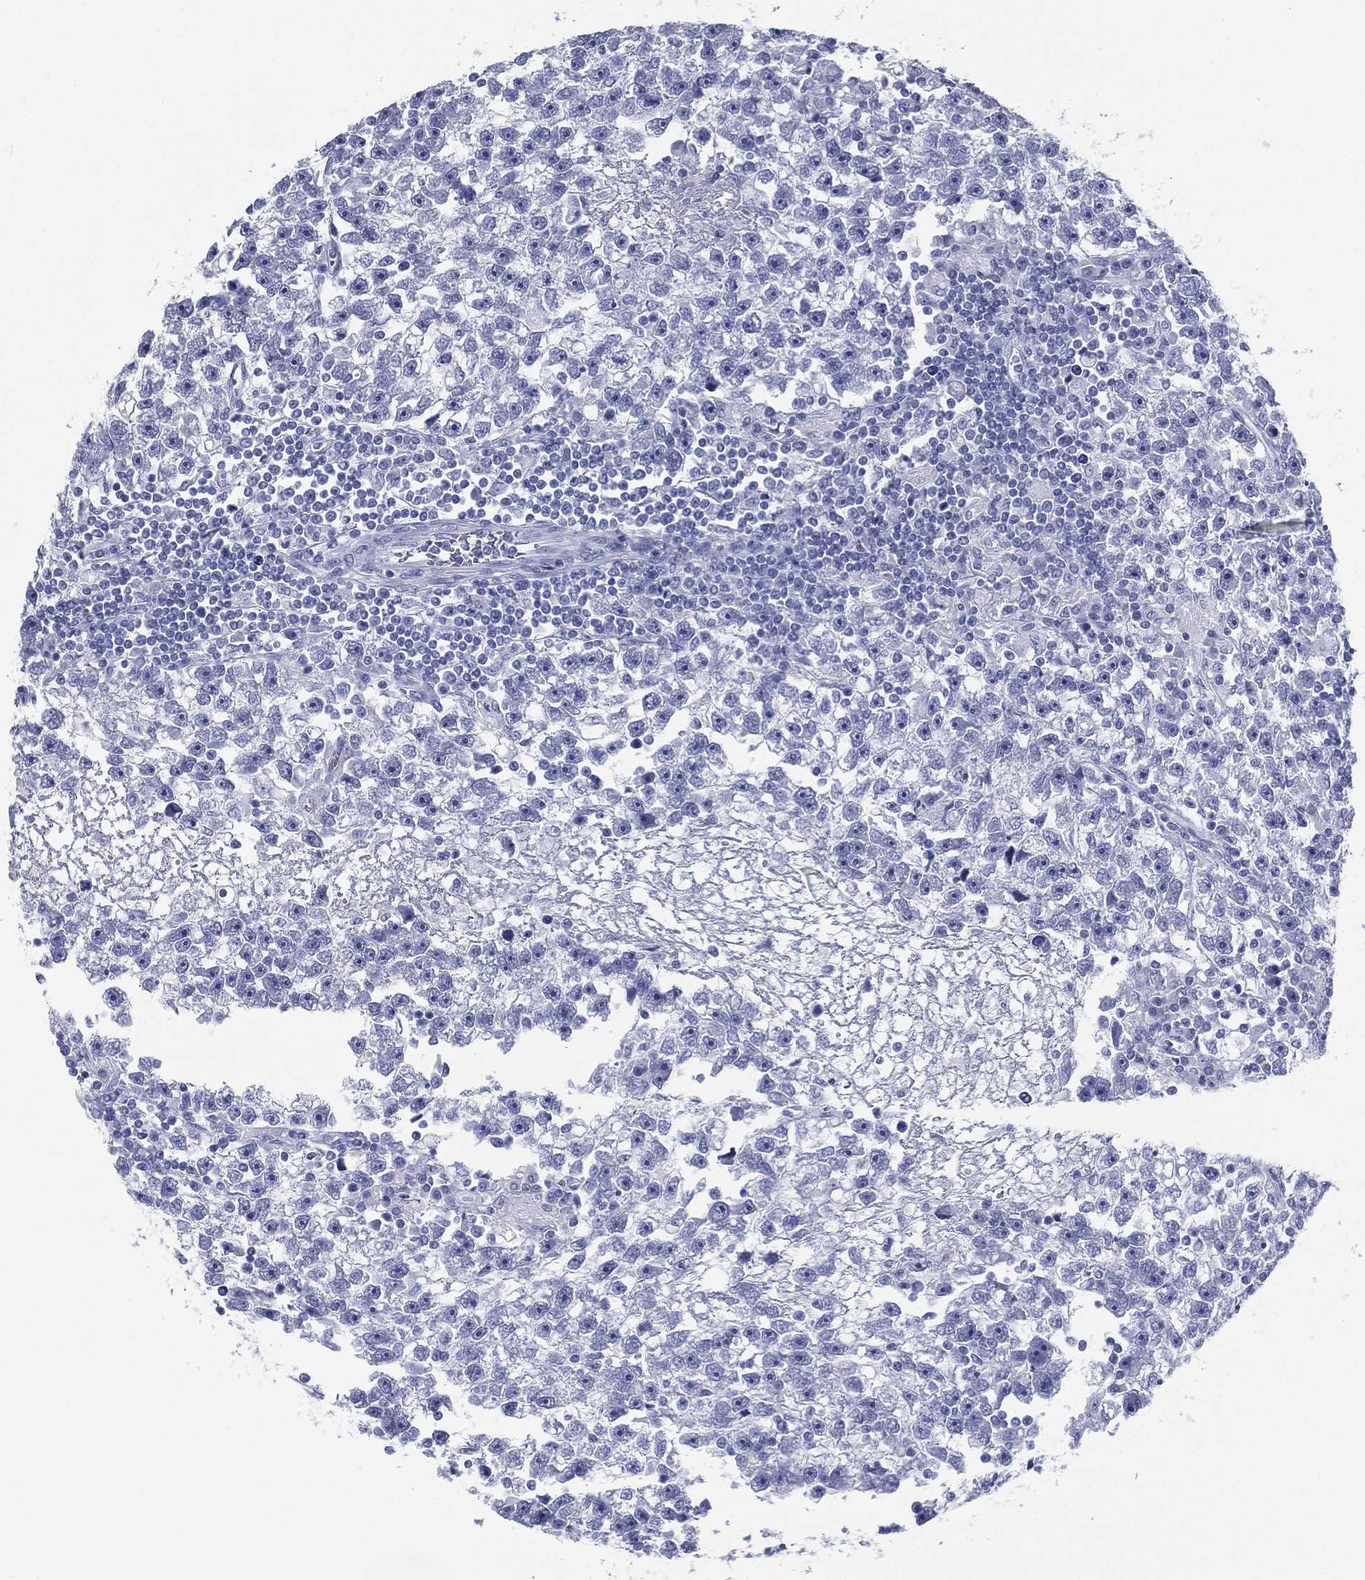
{"staining": {"intensity": "negative", "quantity": "none", "location": "none"}, "tissue": "testis cancer", "cell_type": "Tumor cells", "image_type": "cancer", "snomed": [{"axis": "morphology", "description": "Seminoma, NOS"}, {"axis": "topography", "description": "Testis"}], "caption": "Testis seminoma was stained to show a protein in brown. There is no significant positivity in tumor cells.", "gene": "RSPH4A", "patient": {"sex": "male", "age": 47}}